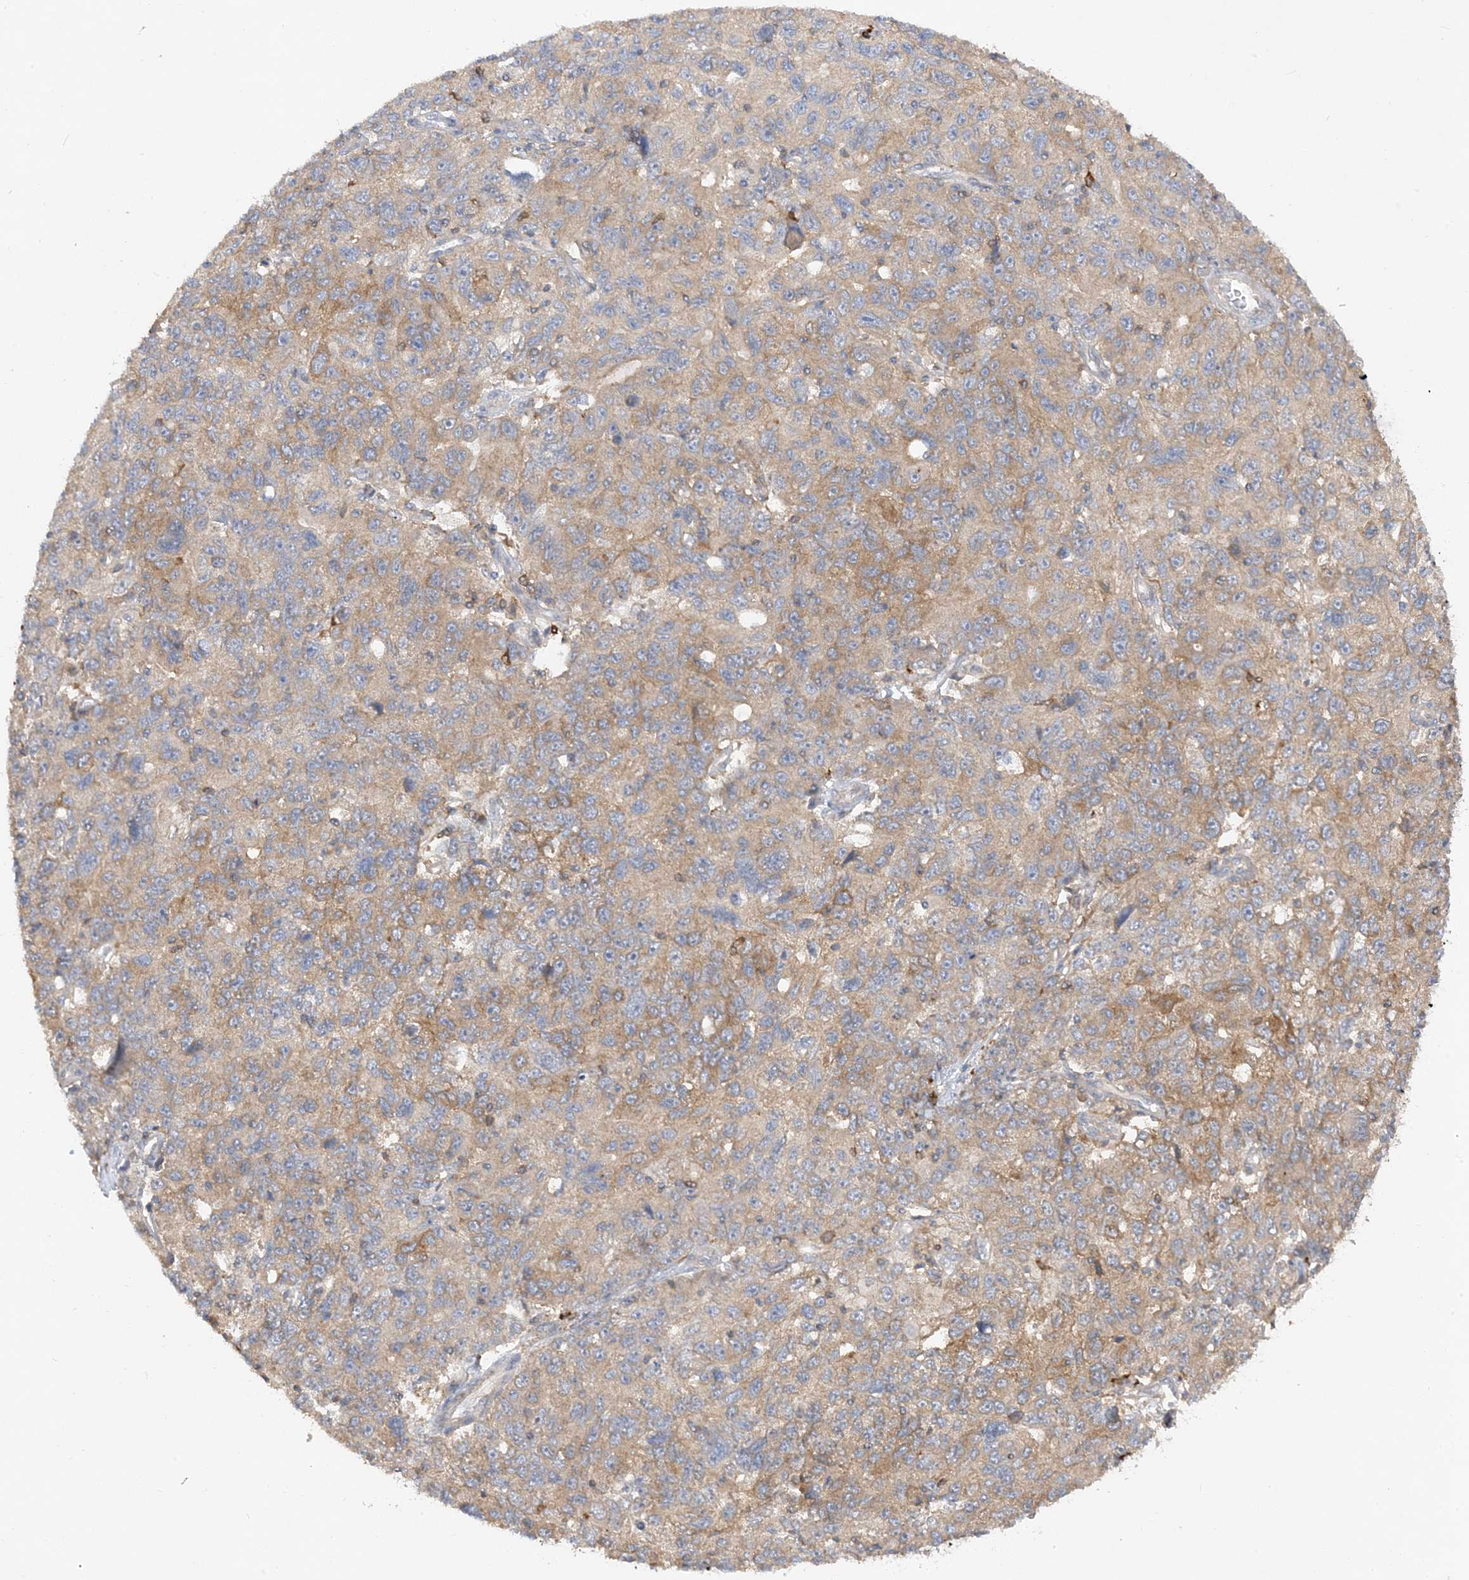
{"staining": {"intensity": "weak", "quantity": "25%-75%", "location": "cytoplasmic/membranous"}, "tissue": "ovarian cancer", "cell_type": "Tumor cells", "image_type": "cancer", "snomed": [{"axis": "morphology", "description": "Carcinoma, endometroid"}, {"axis": "topography", "description": "Ovary"}], "caption": "IHC staining of endometroid carcinoma (ovarian), which exhibits low levels of weak cytoplasmic/membranous staining in about 25%-75% of tumor cells indicating weak cytoplasmic/membranous protein staining. The staining was performed using DAB (brown) for protein detection and nuclei were counterstained in hematoxylin (blue).", "gene": "PHACTR2", "patient": {"sex": "female", "age": 42}}